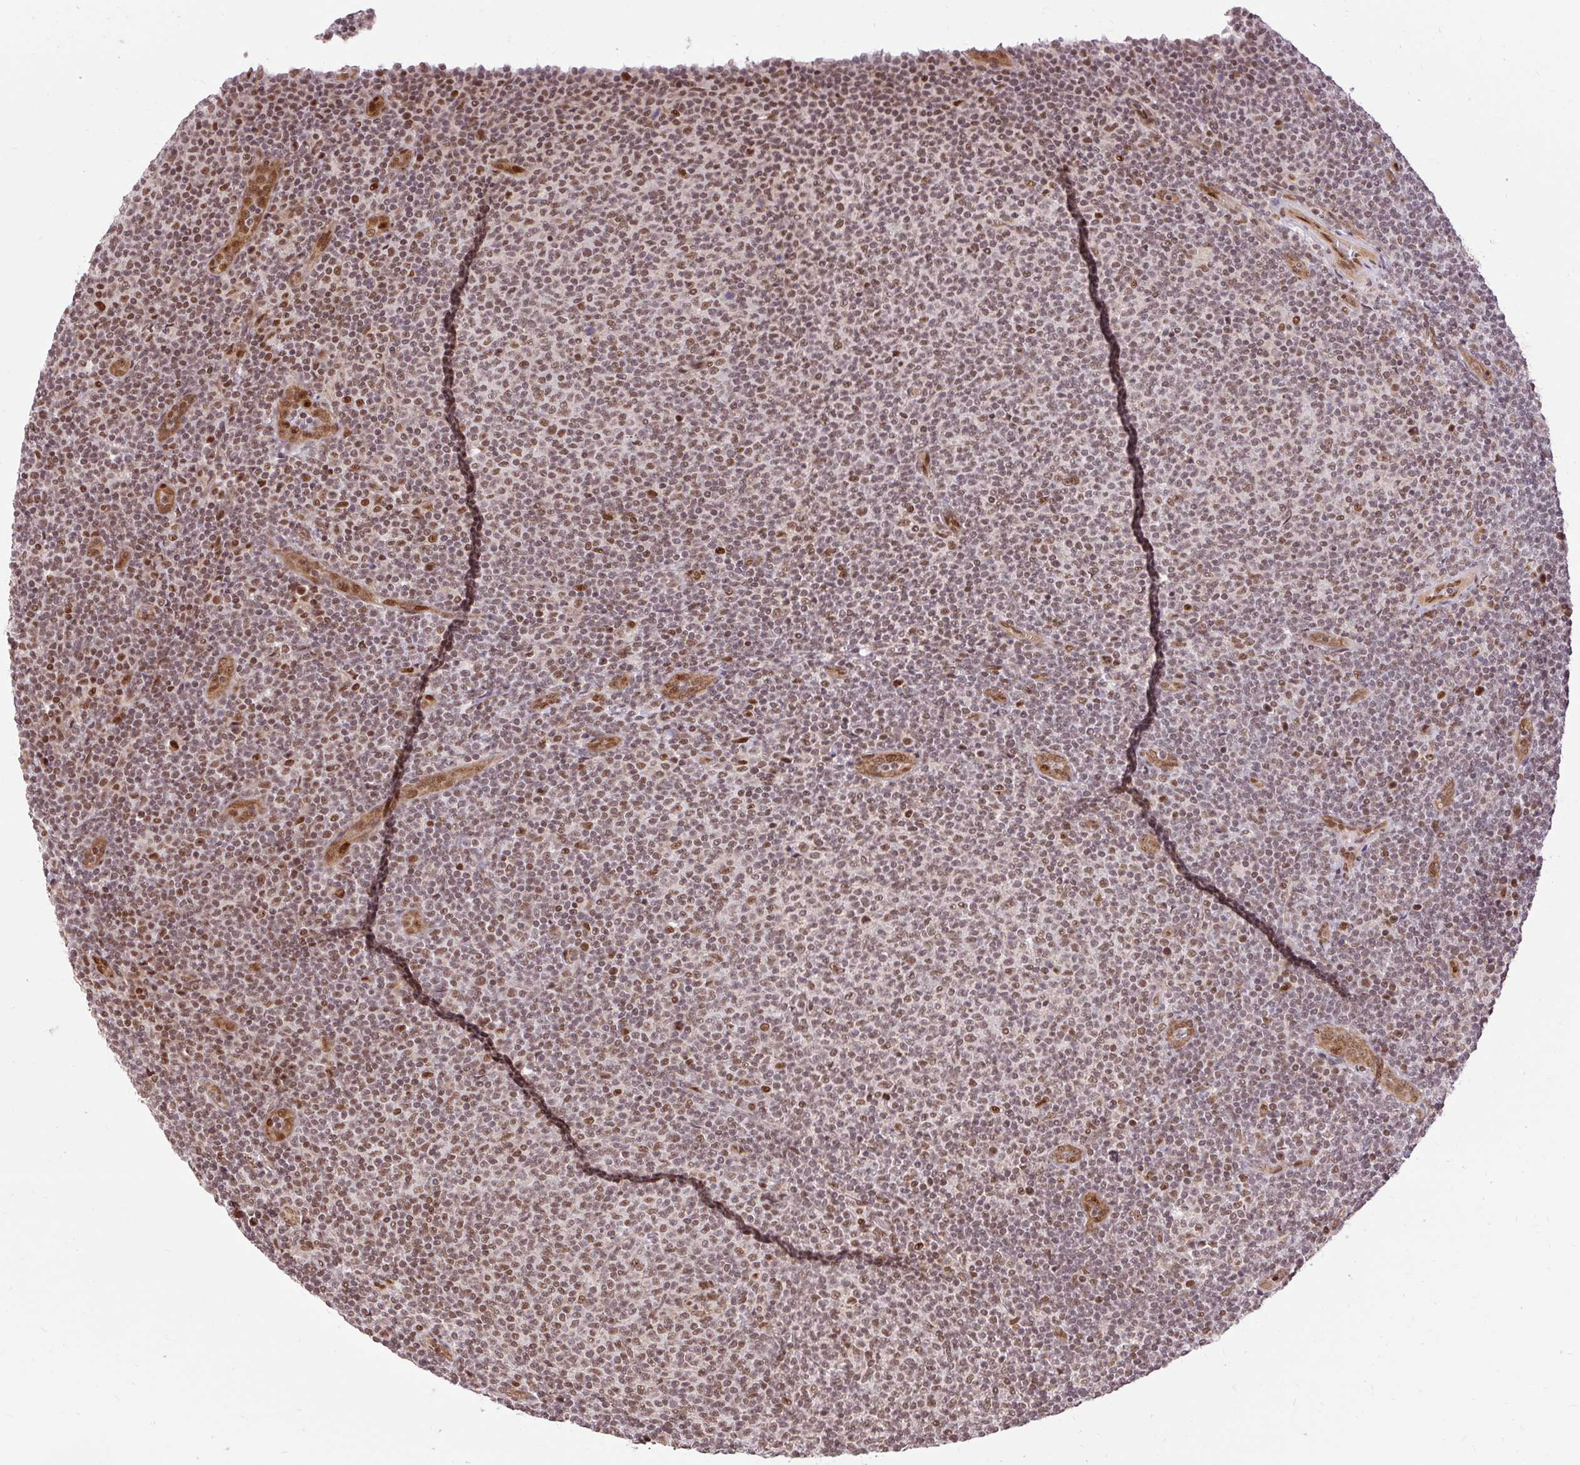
{"staining": {"intensity": "moderate", "quantity": ">75%", "location": "nuclear"}, "tissue": "lymphoma", "cell_type": "Tumor cells", "image_type": "cancer", "snomed": [{"axis": "morphology", "description": "Malignant lymphoma, non-Hodgkin's type, Low grade"}, {"axis": "topography", "description": "Lymph node"}], "caption": "Moderate nuclear protein expression is seen in about >75% of tumor cells in lymphoma.", "gene": "MECOM", "patient": {"sex": "male", "age": 66}}